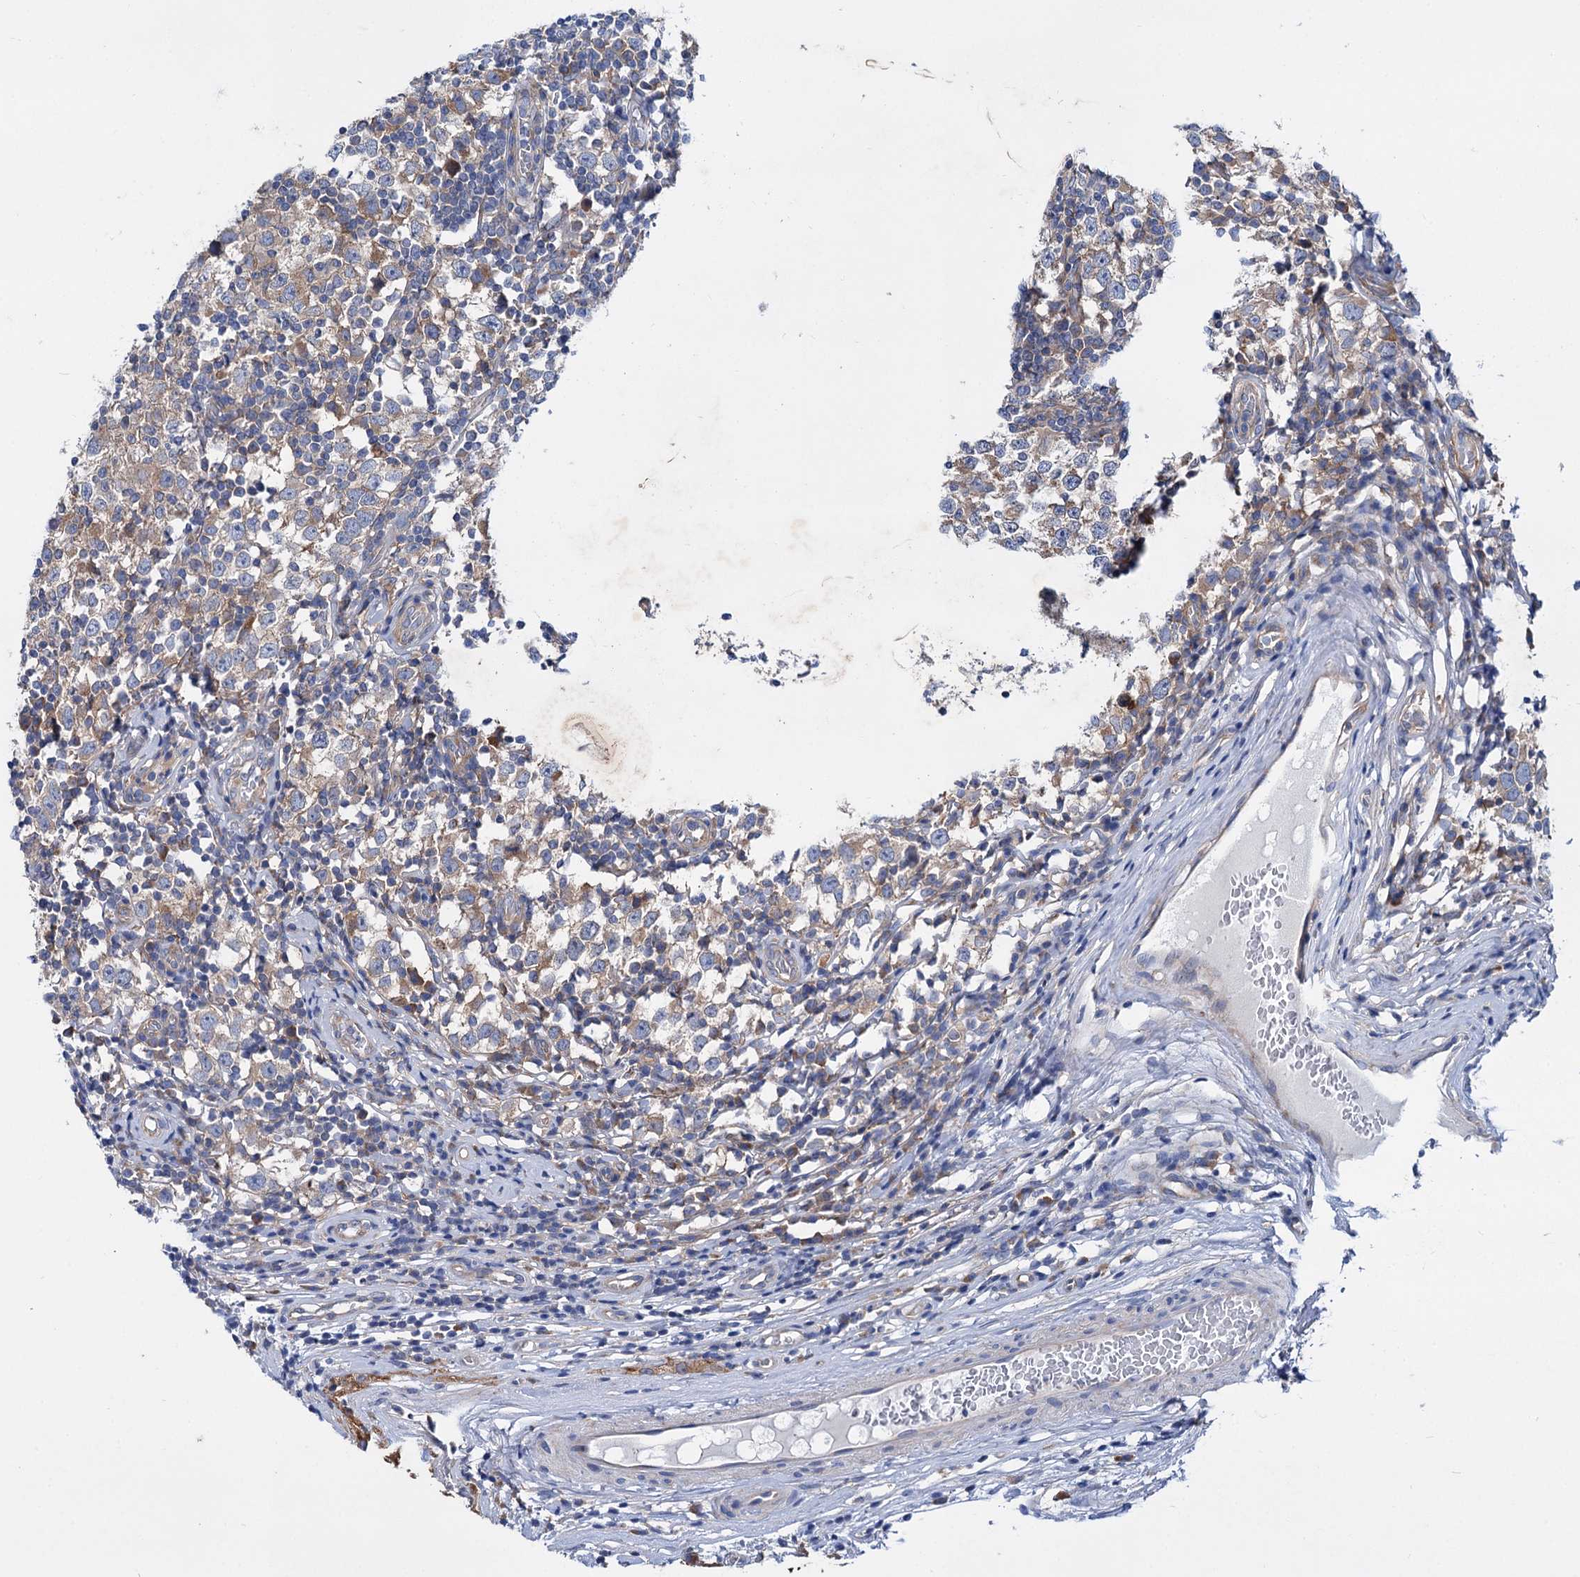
{"staining": {"intensity": "weak", "quantity": "<25%", "location": "cytoplasmic/membranous"}, "tissue": "testis cancer", "cell_type": "Tumor cells", "image_type": "cancer", "snomed": [{"axis": "morphology", "description": "Seminoma, NOS"}, {"axis": "topography", "description": "Testis"}], "caption": "High power microscopy image of an immunohistochemistry (IHC) histopathology image of testis cancer, revealing no significant positivity in tumor cells.", "gene": "TRIM55", "patient": {"sex": "male", "age": 65}}